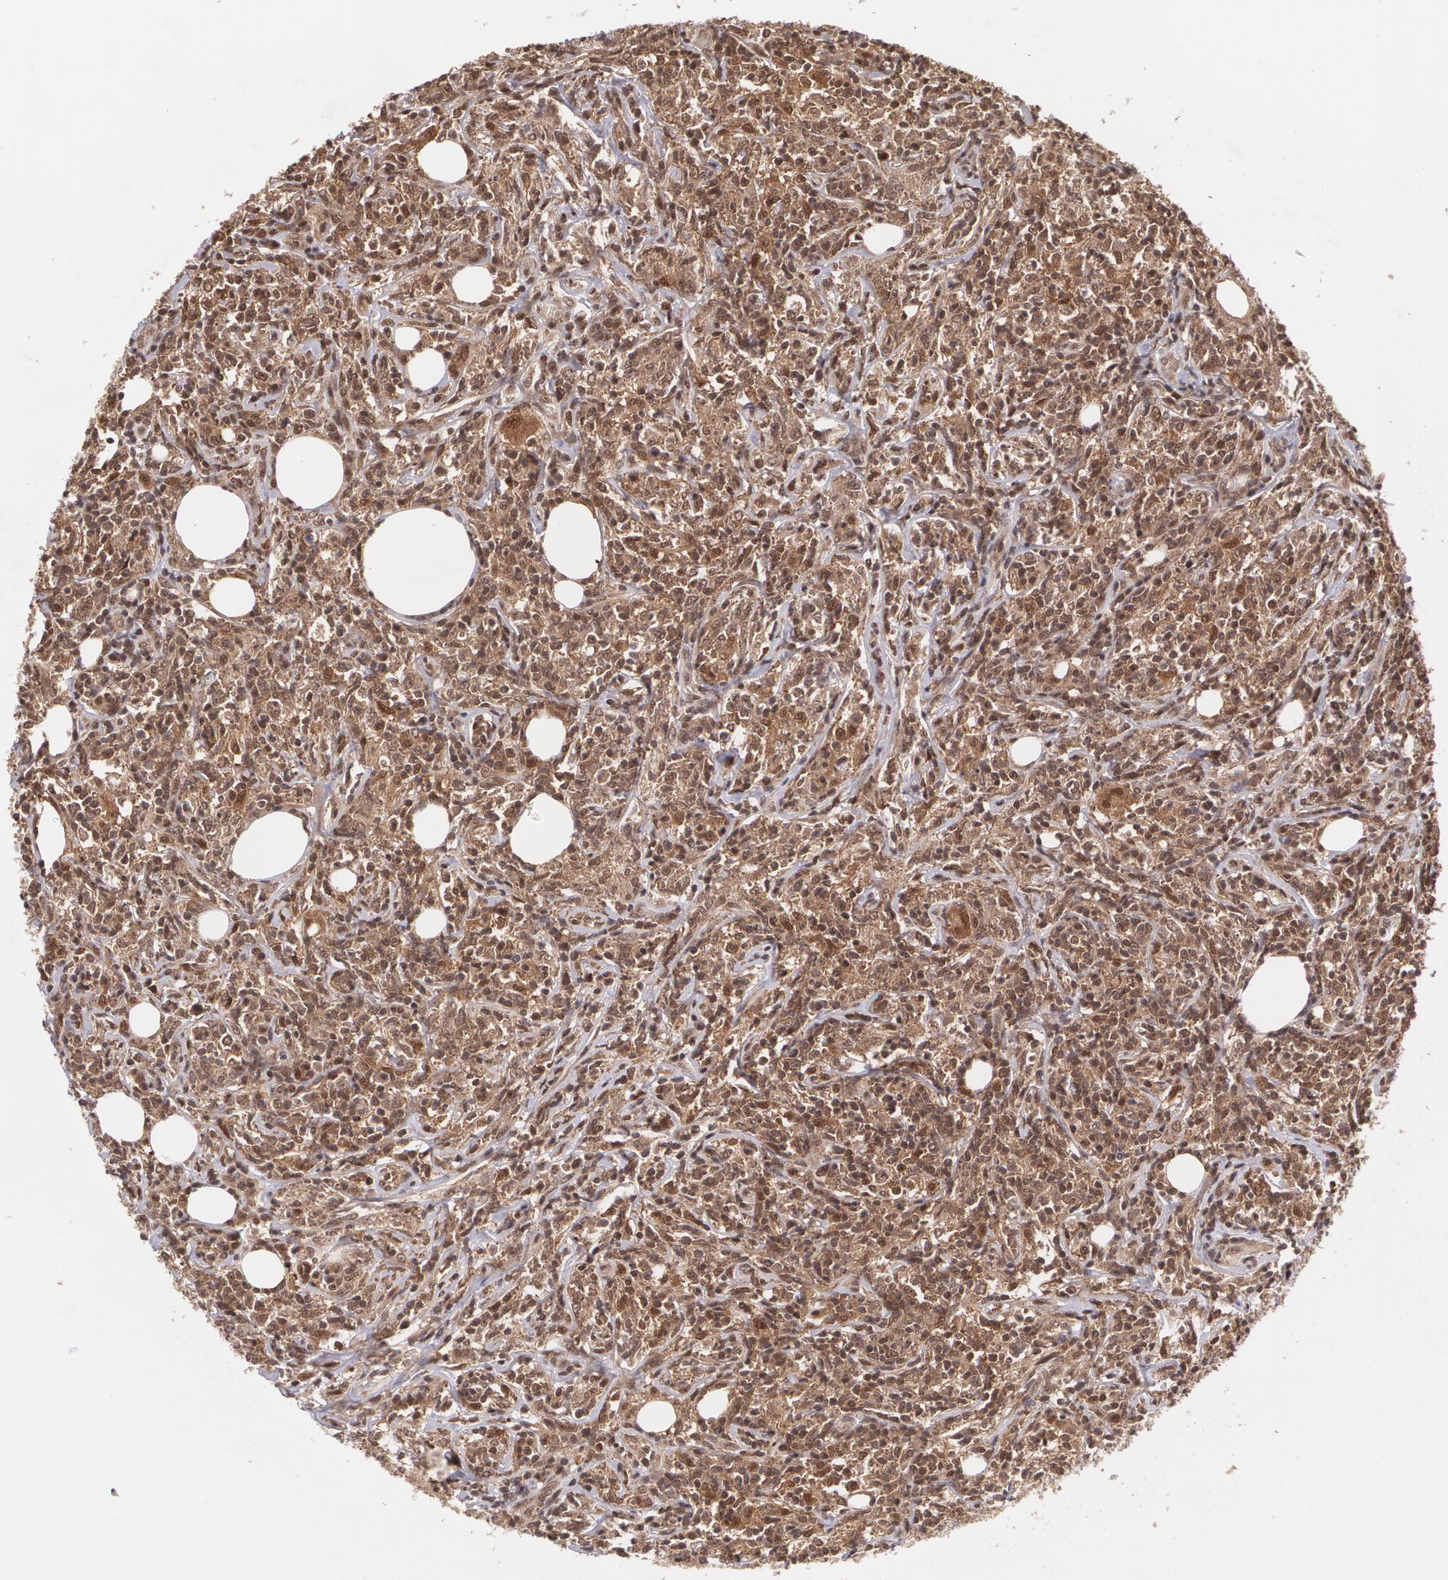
{"staining": {"intensity": "moderate", "quantity": ">75%", "location": "cytoplasmic/membranous,nuclear"}, "tissue": "lymphoma", "cell_type": "Tumor cells", "image_type": "cancer", "snomed": [{"axis": "morphology", "description": "Malignant lymphoma, non-Hodgkin's type, High grade"}, {"axis": "topography", "description": "Lymph node"}], "caption": "A brown stain labels moderate cytoplasmic/membranous and nuclear expression of a protein in malignant lymphoma, non-Hodgkin's type (high-grade) tumor cells.", "gene": "CUL2", "patient": {"sex": "female", "age": 84}}